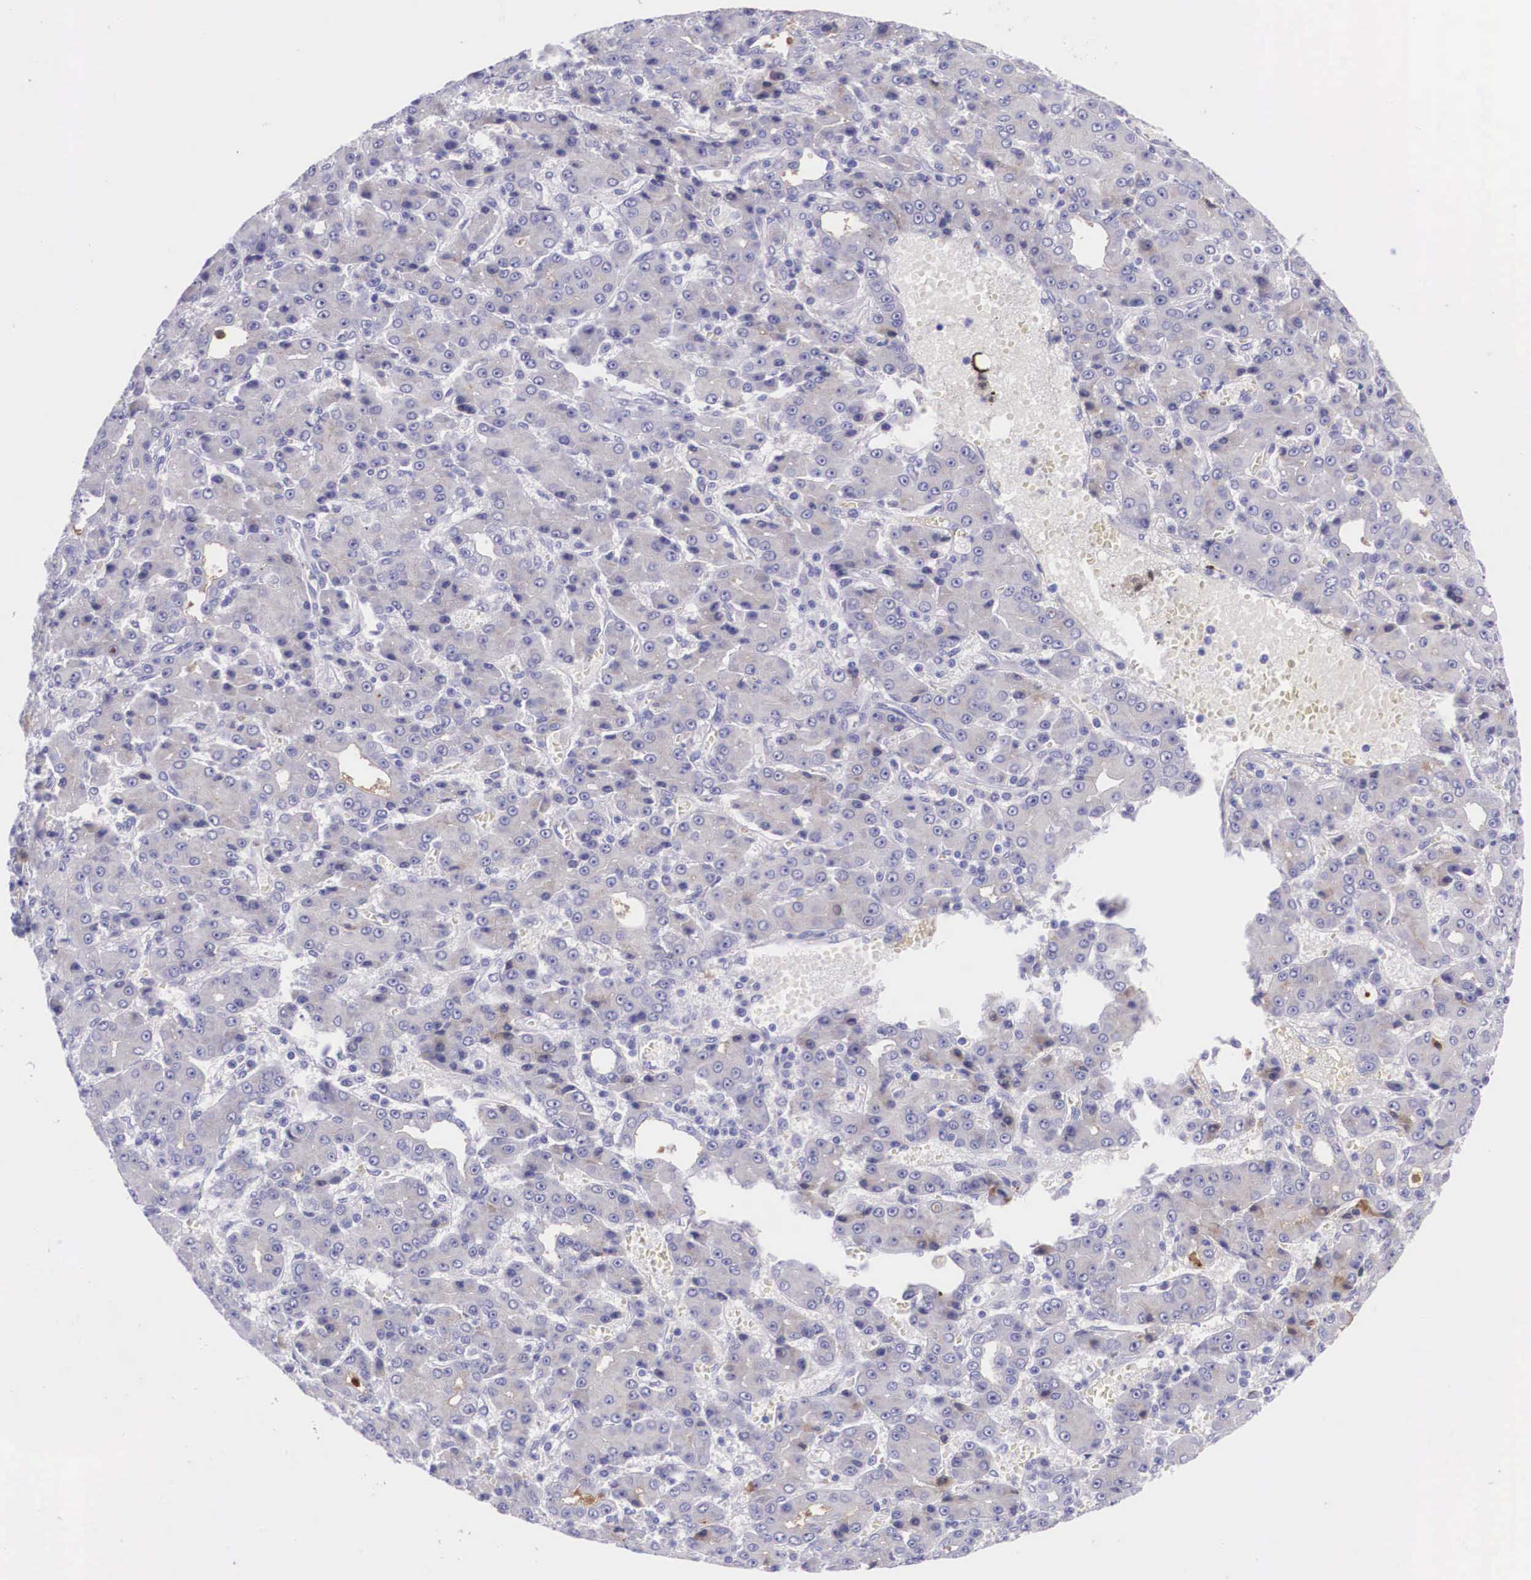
{"staining": {"intensity": "weak", "quantity": "25%-75%", "location": "cytoplasmic/membranous"}, "tissue": "liver cancer", "cell_type": "Tumor cells", "image_type": "cancer", "snomed": [{"axis": "morphology", "description": "Carcinoma, Hepatocellular, NOS"}, {"axis": "topography", "description": "Liver"}], "caption": "Tumor cells show low levels of weak cytoplasmic/membranous staining in approximately 25%-75% of cells in human liver hepatocellular carcinoma.", "gene": "PLG", "patient": {"sex": "male", "age": 69}}